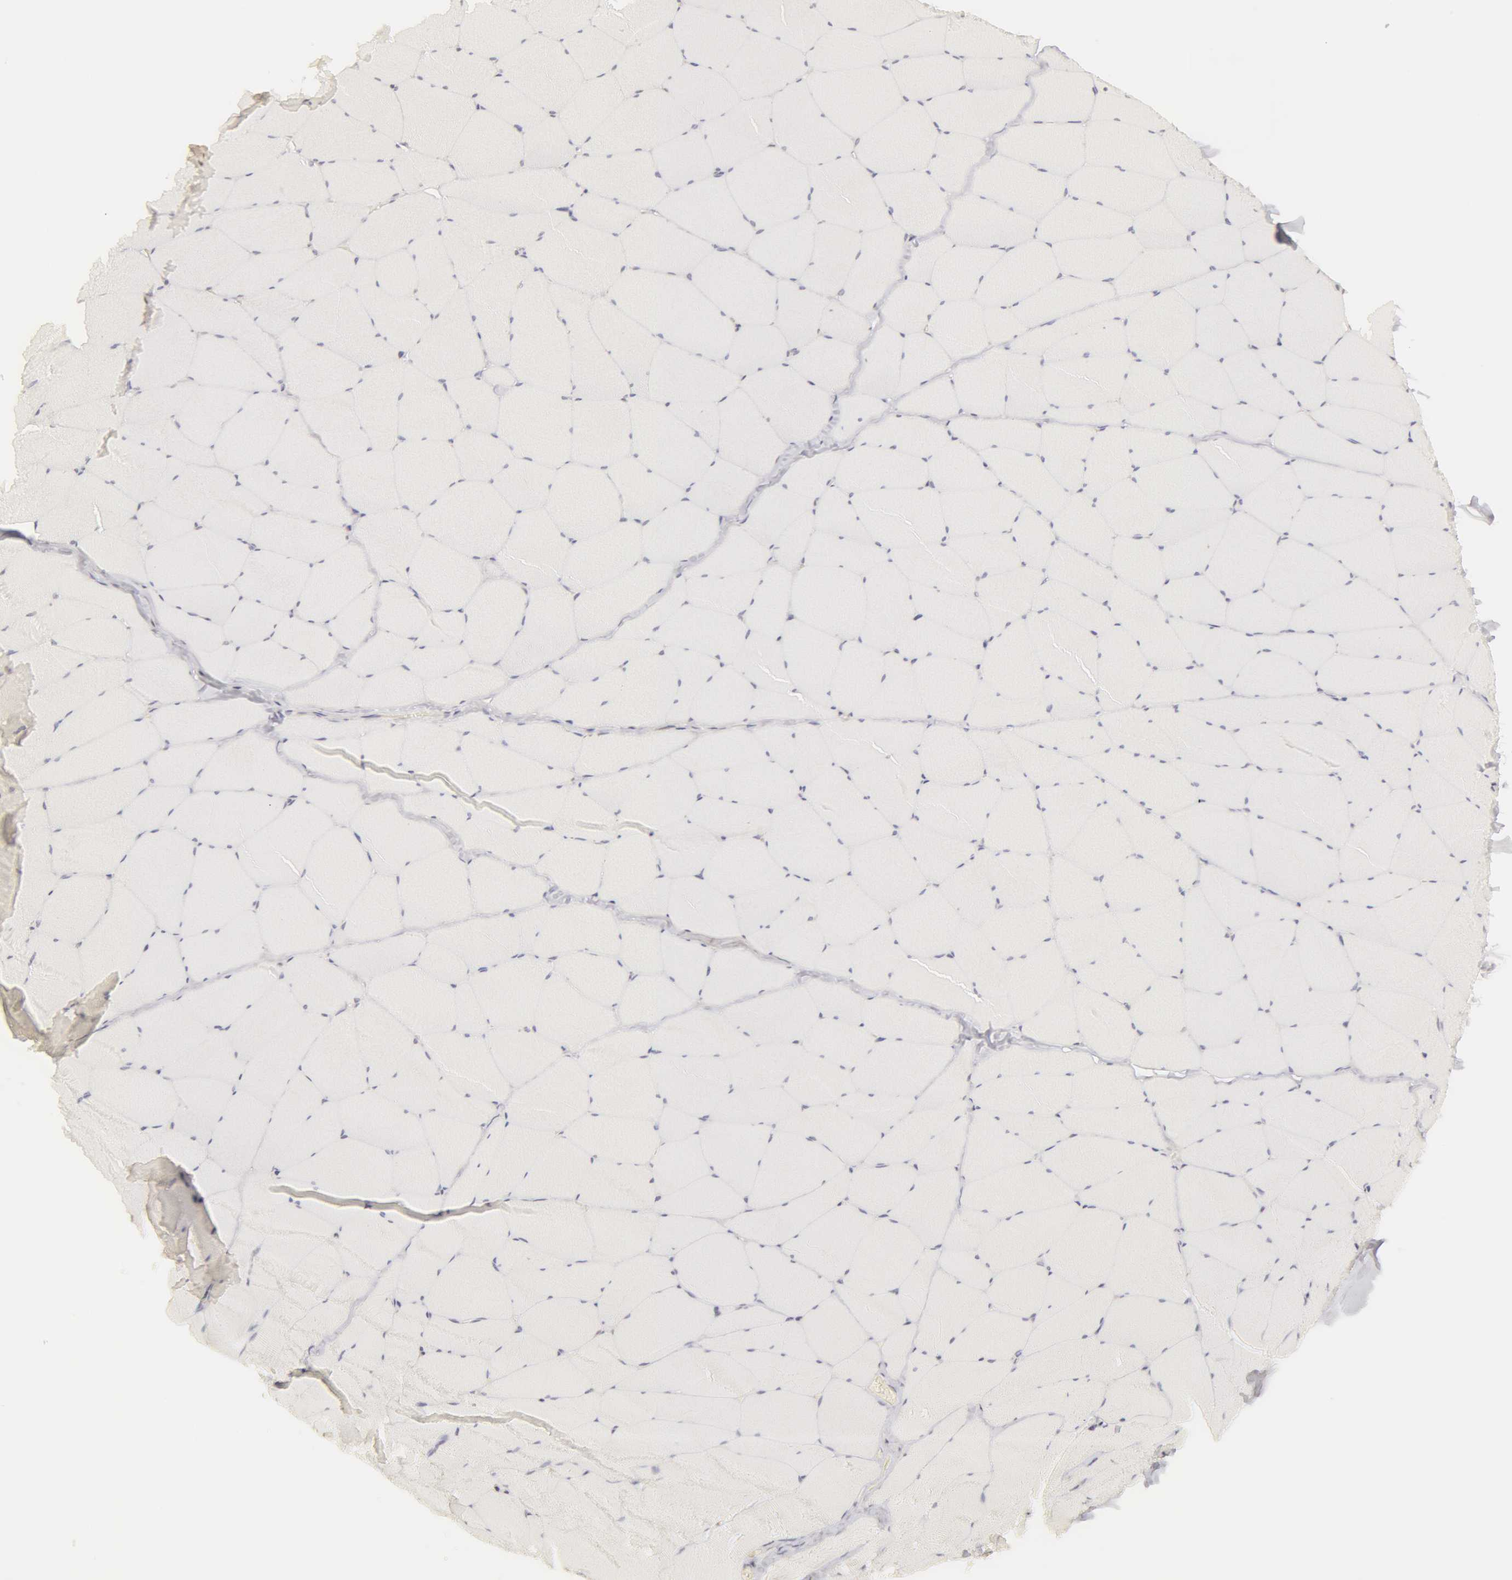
{"staining": {"intensity": "negative", "quantity": "none", "location": "none"}, "tissue": "skeletal muscle", "cell_type": "Myocytes", "image_type": "normal", "snomed": [{"axis": "morphology", "description": "Normal tissue, NOS"}, {"axis": "topography", "description": "Skeletal muscle"}, {"axis": "topography", "description": "Salivary gland"}], "caption": "A high-resolution micrograph shows IHC staining of normal skeletal muscle, which demonstrates no significant staining in myocytes.", "gene": "ADAM10", "patient": {"sex": "male", "age": 62}}